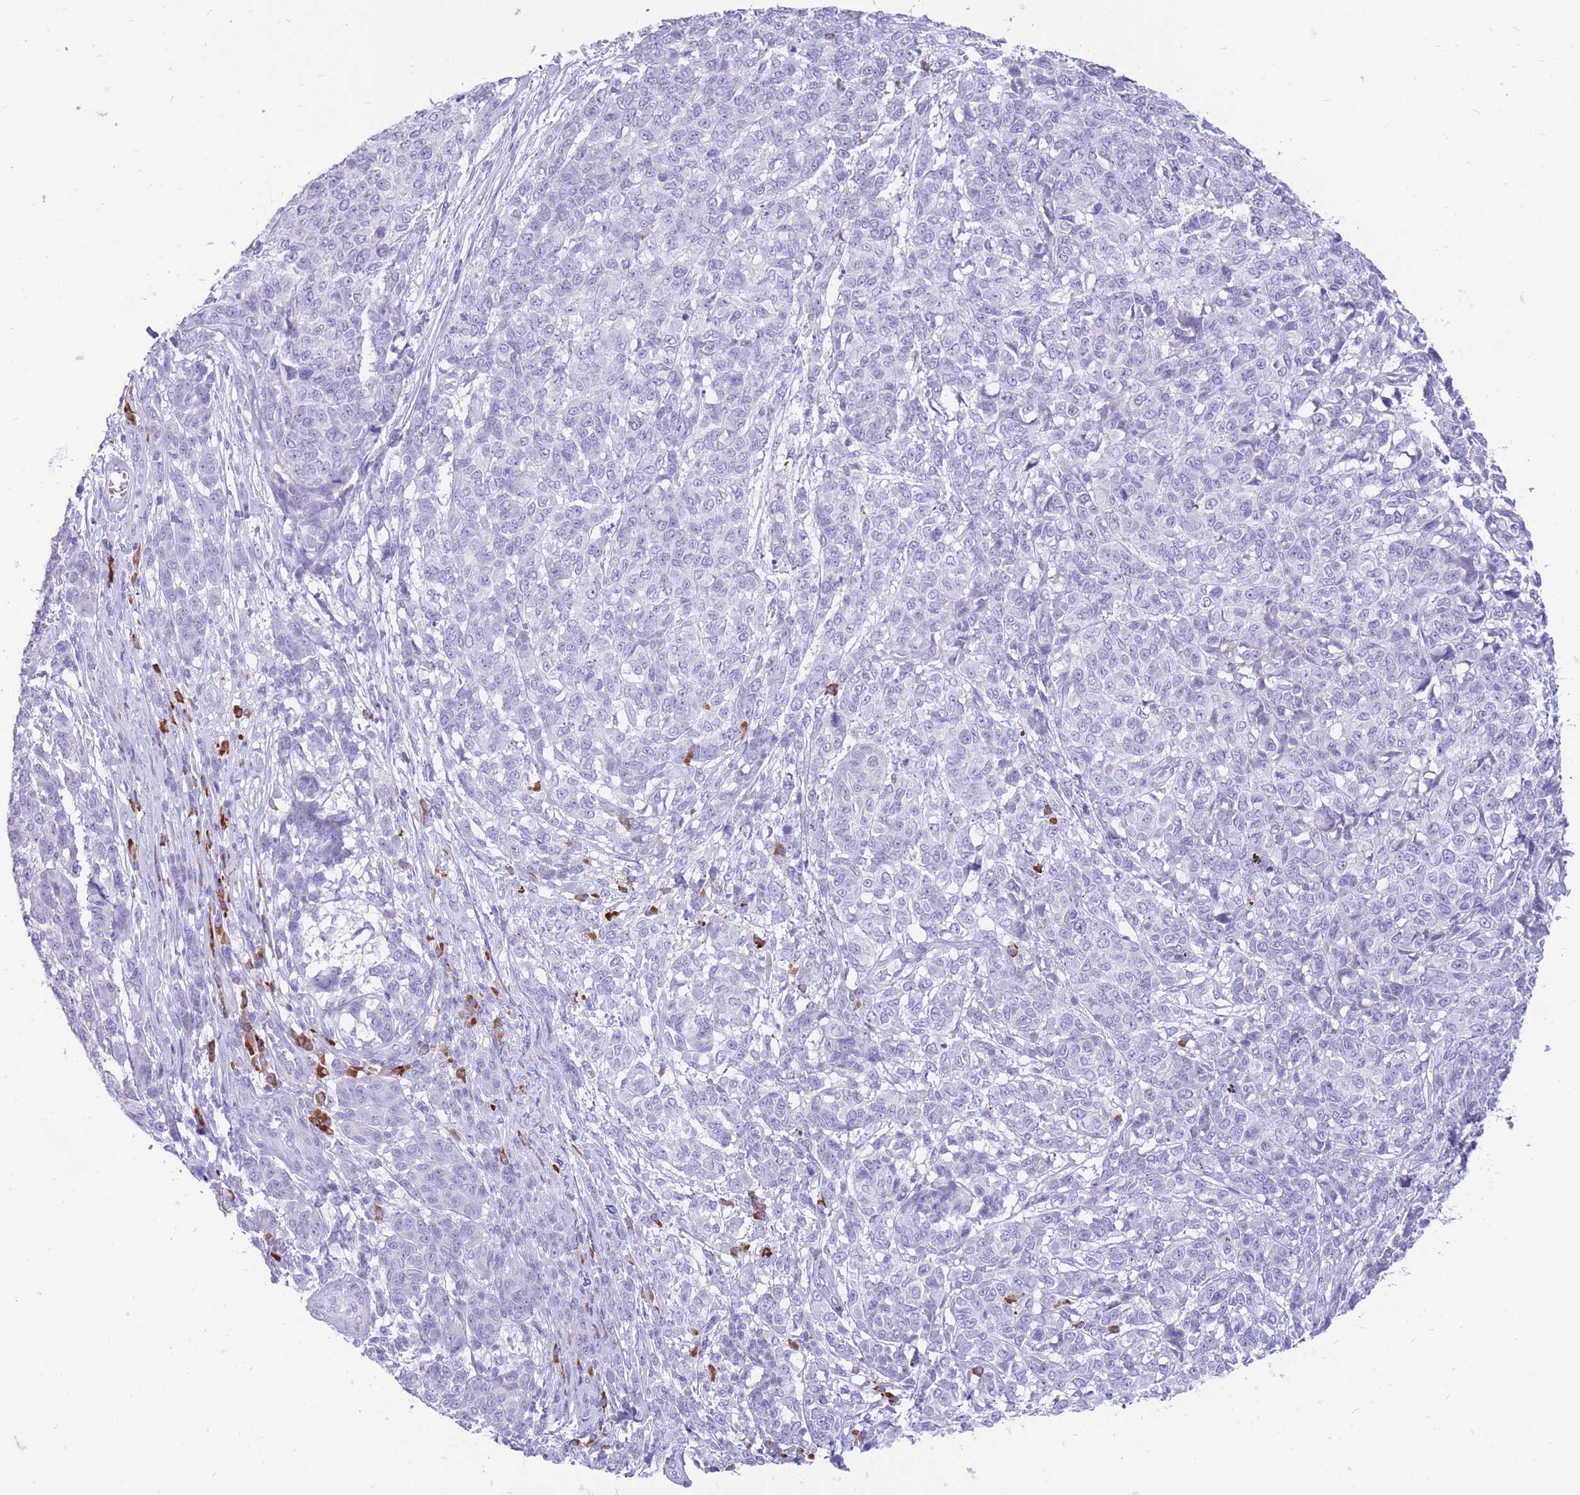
{"staining": {"intensity": "negative", "quantity": "none", "location": "none"}, "tissue": "melanoma", "cell_type": "Tumor cells", "image_type": "cancer", "snomed": [{"axis": "morphology", "description": "Malignant melanoma, NOS"}, {"axis": "topography", "description": "Skin"}], "caption": "The image demonstrates no staining of tumor cells in melanoma. The staining is performed using DAB brown chromogen with nuclei counter-stained in using hematoxylin.", "gene": "ZFP37", "patient": {"sex": "male", "age": 49}}